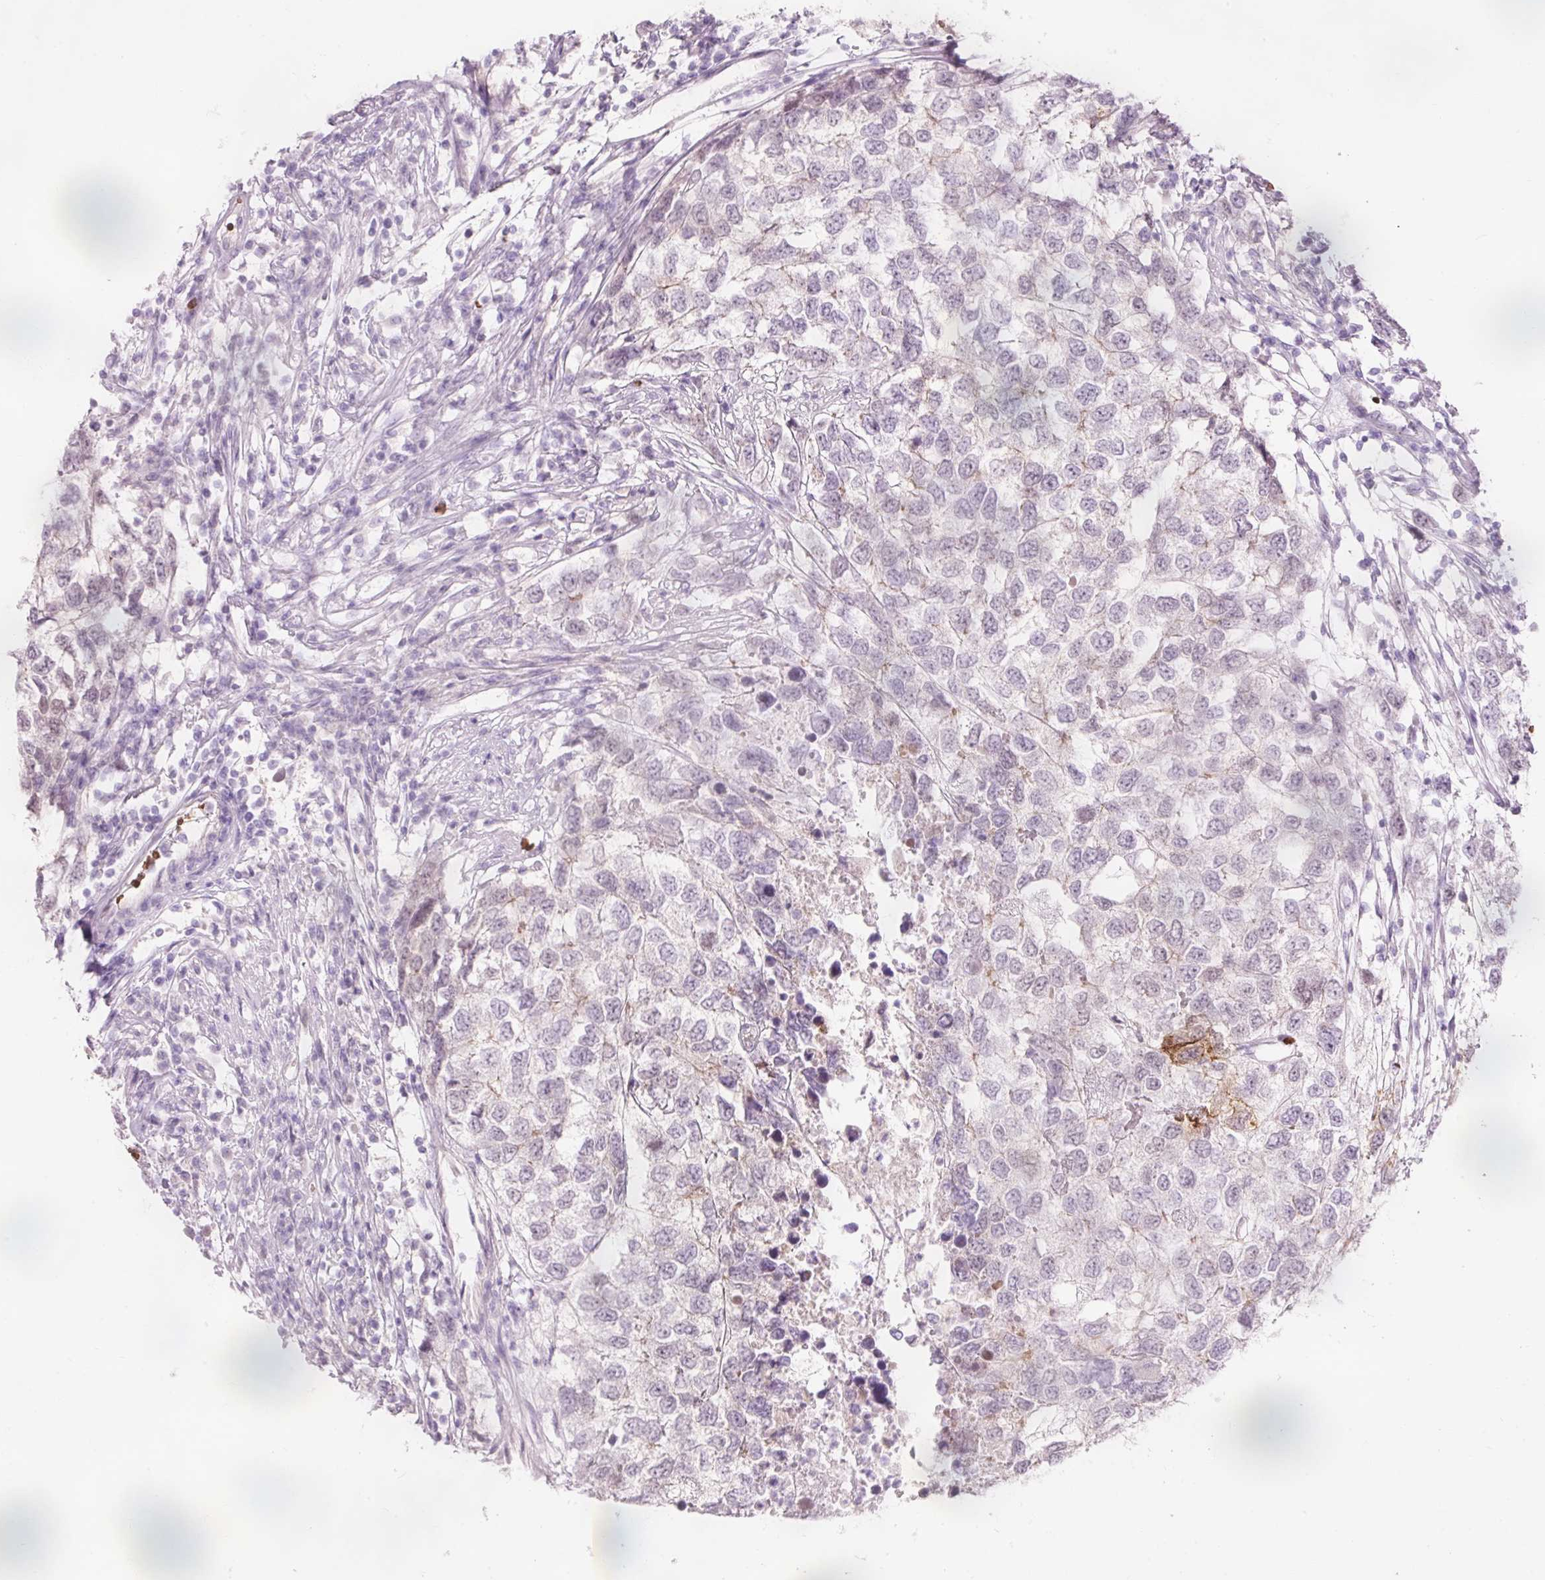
{"staining": {"intensity": "negative", "quantity": "none", "location": "none"}, "tissue": "testis cancer", "cell_type": "Tumor cells", "image_type": "cancer", "snomed": [{"axis": "morphology", "description": "Carcinoma, Embryonal, NOS"}, {"axis": "topography", "description": "Testis"}], "caption": "Protein analysis of testis cancer (embryonal carcinoma) demonstrates no significant expression in tumor cells.", "gene": "DHRS11", "patient": {"sex": "male", "age": 83}}